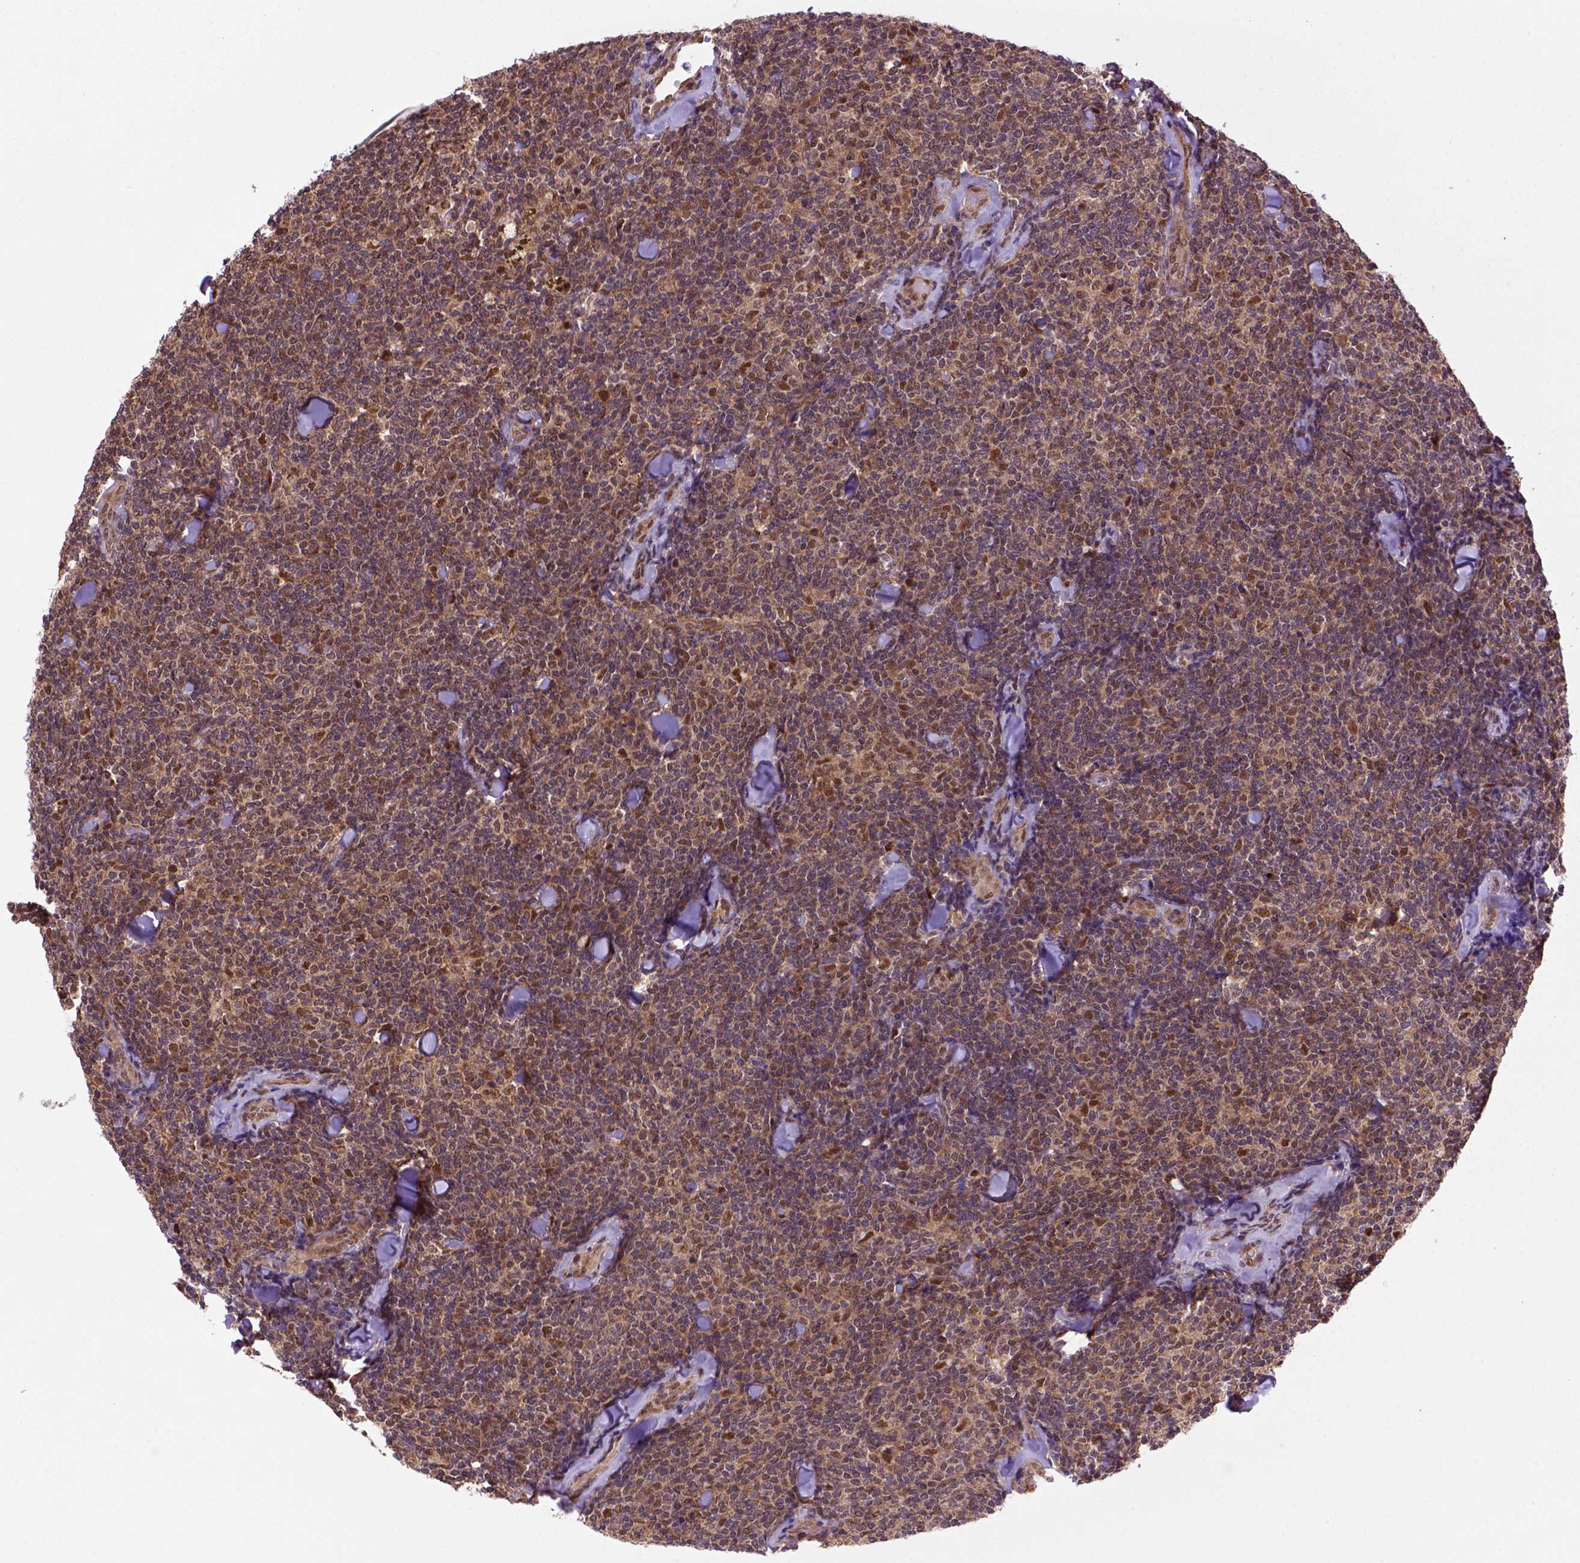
{"staining": {"intensity": "moderate", "quantity": ">75%", "location": "cytoplasmic/membranous,nuclear"}, "tissue": "lymphoma", "cell_type": "Tumor cells", "image_type": "cancer", "snomed": [{"axis": "morphology", "description": "Malignant lymphoma, non-Hodgkin's type, Low grade"}, {"axis": "topography", "description": "Lymph node"}], "caption": "A medium amount of moderate cytoplasmic/membranous and nuclear positivity is identified in about >75% of tumor cells in low-grade malignant lymphoma, non-Hodgkin's type tissue. The protein is stained brown, and the nuclei are stained in blue (DAB (3,3'-diaminobenzidine) IHC with brightfield microscopy, high magnification).", "gene": "PSMC2", "patient": {"sex": "female", "age": 56}}